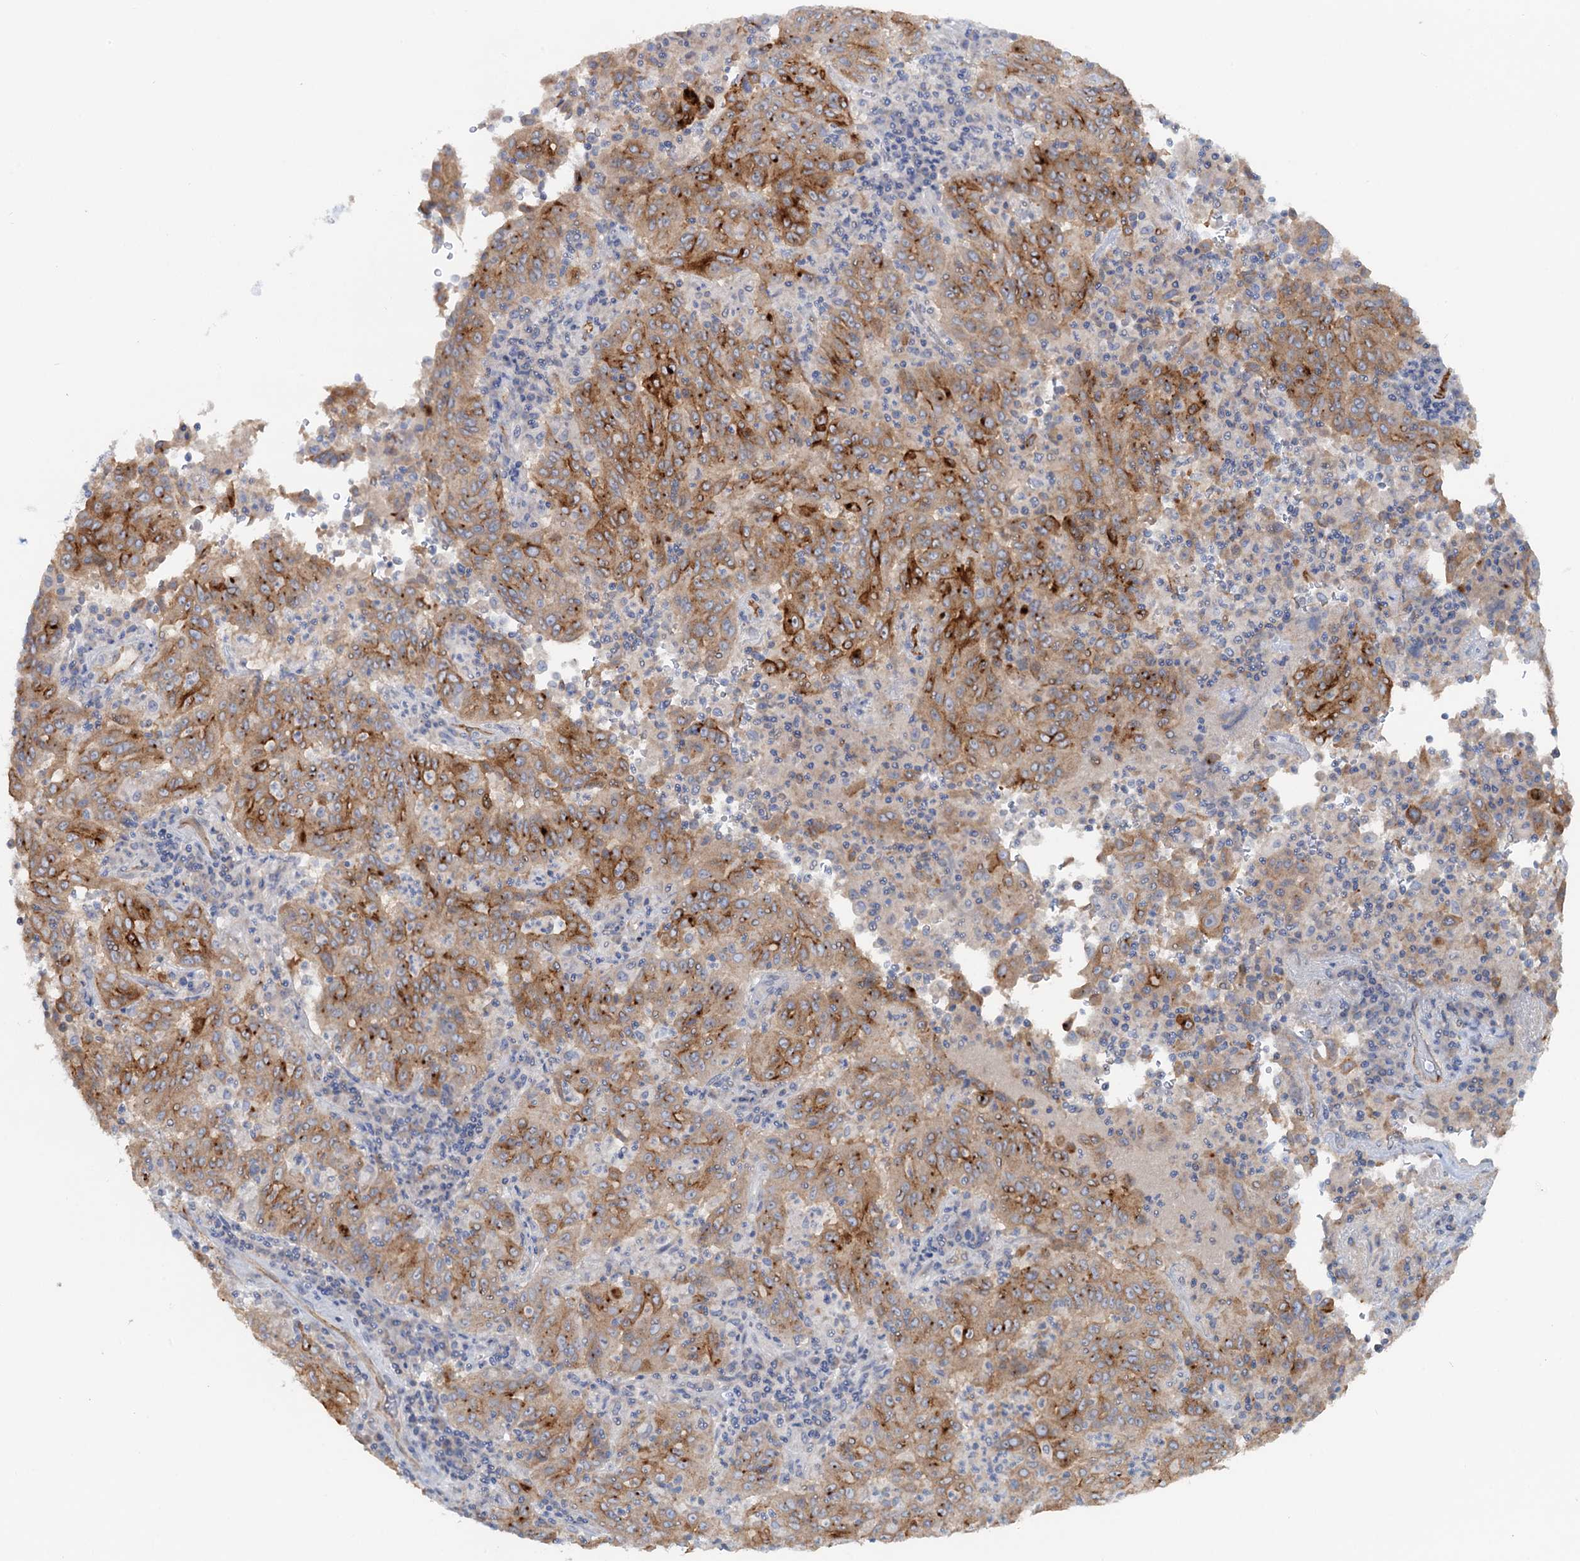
{"staining": {"intensity": "moderate", "quantity": ">75%", "location": "cytoplasmic/membranous"}, "tissue": "pancreatic cancer", "cell_type": "Tumor cells", "image_type": "cancer", "snomed": [{"axis": "morphology", "description": "Adenocarcinoma, NOS"}, {"axis": "topography", "description": "Pancreas"}], "caption": "DAB immunohistochemical staining of human pancreatic cancer displays moderate cytoplasmic/membranous protein staining in about >75% of tumor cells. (DAB (3,3'-diaminobenzidine) IHC with brightfield microscopy, high magnification).", "gene": "PLLP", "patient": {"sex": "male", "age": 63}}